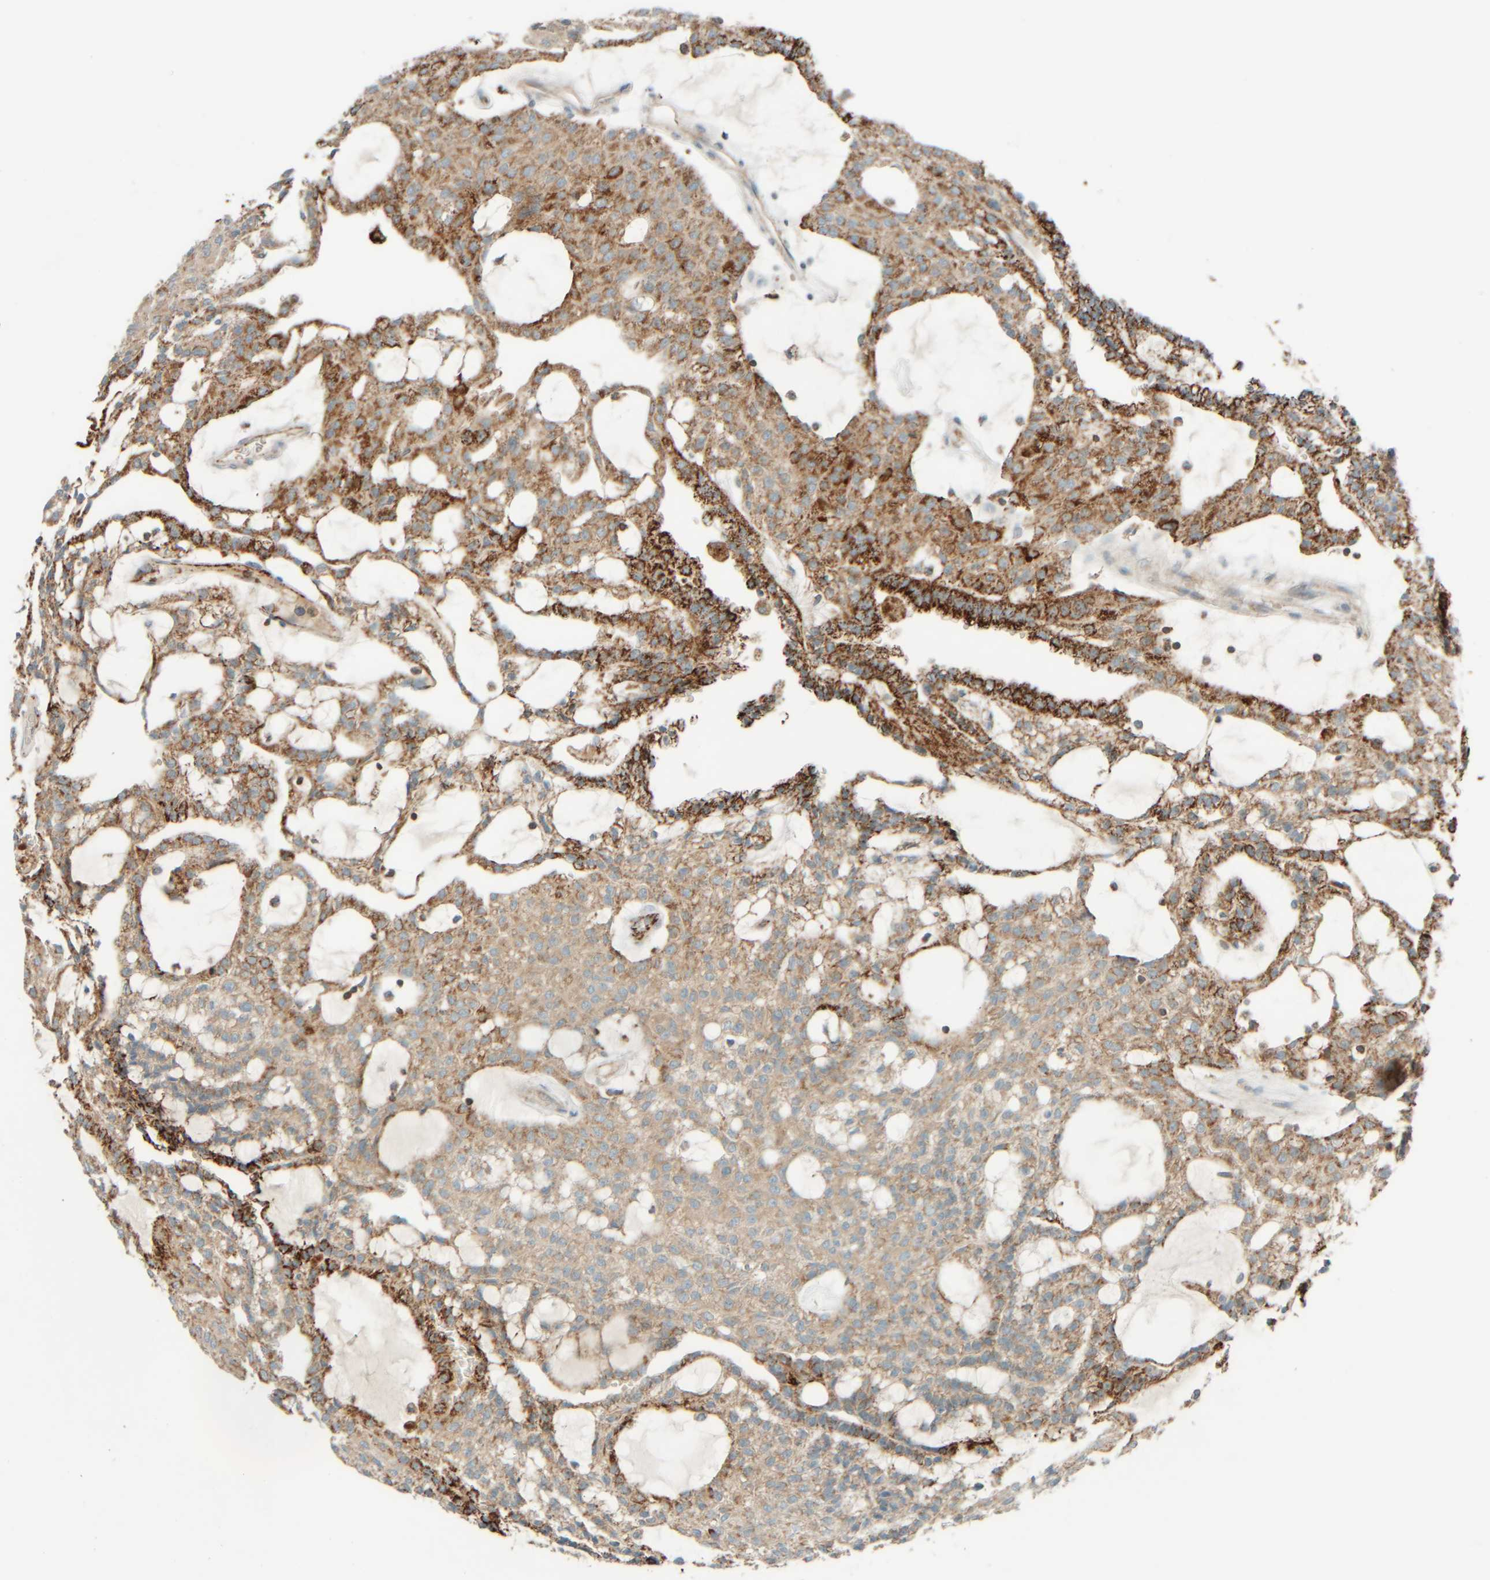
{"staining": {"intensity": "moderate", "quantity": ">75%", "location": "cytoplasmic/membranous"}, "tissue": "renal cancer", "cell_type": "Tumor cells", "image_type": "cancer", "snomed": [{"axis": "morphology", "description": "Adenocarcinoma, NOS"}, {"axis": "topography", "description": "Kidney"}], "caption": "Adenocarcinoma (renal) stained with a brown dye displays moderate cytoplasmic/membranous positive expression in approximately >75% of tumor cells.", "gene": "SPAG5", "patient": {"sex": "male", "age": 63}}